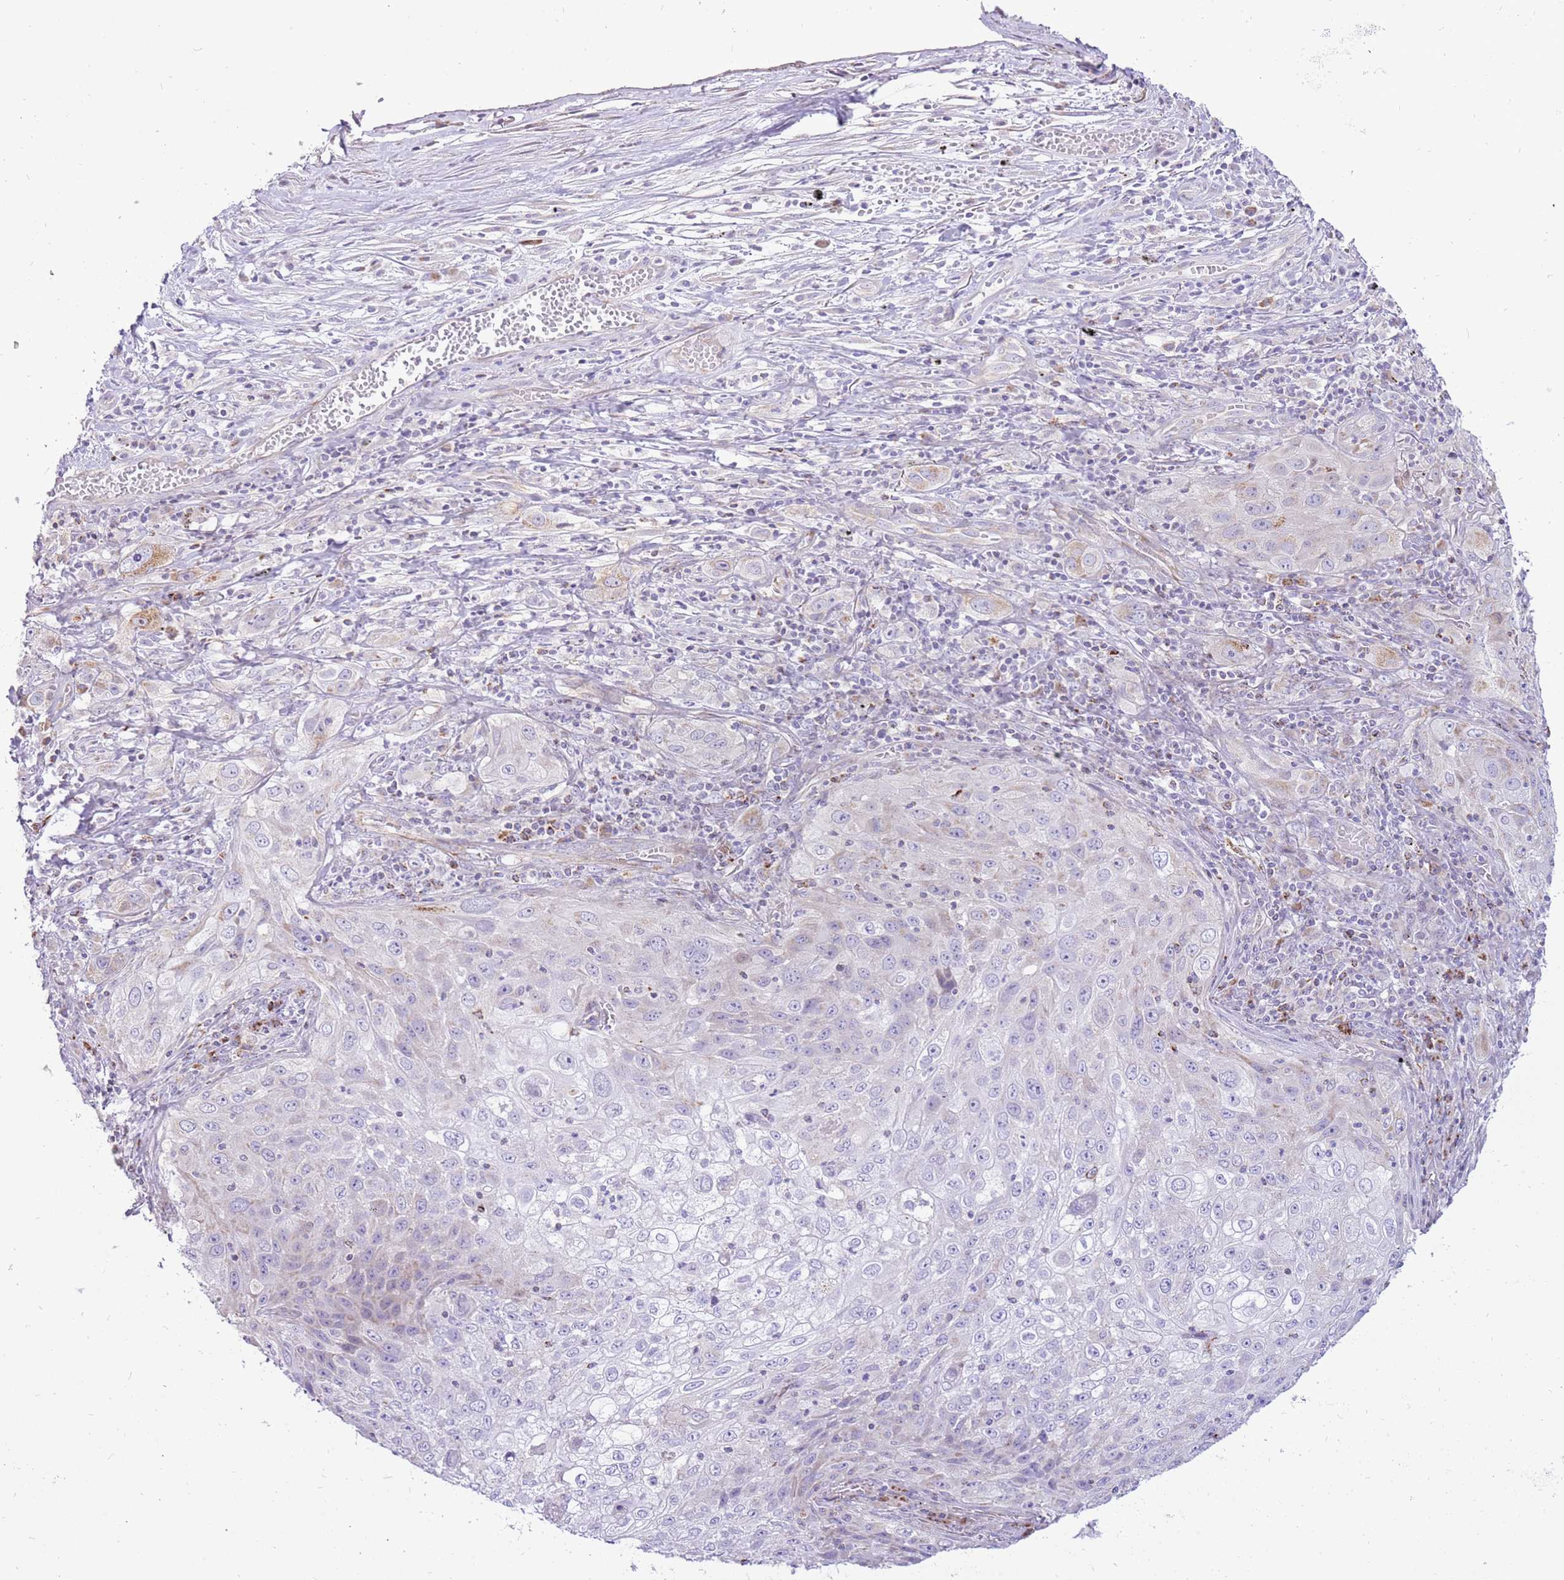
{"staining": {"intensity": "negative", "quantity": "none", "location": "none"}, "tissue": "lung cancer", "cell_type": "Tumor cells", "image_type": "cancer", "snomed": [{"axis": "morphology", "description": "Squamous cell carcinoma, NOS"}, {"axis": "topography", "description": "Lung"}], "caption": "IHC micrograph of neoplastic tissue: human lung squamous cell carcinoma stained with DAB (3,3'-diaminobenzidine) shows no significant protein staining in tumor cells. The staining is performed using DAB brown chromogen with nuclei counter-stained in using hematoxylin.", "gene": "COX17", "patient": {"sex": "female", "age": 69}}